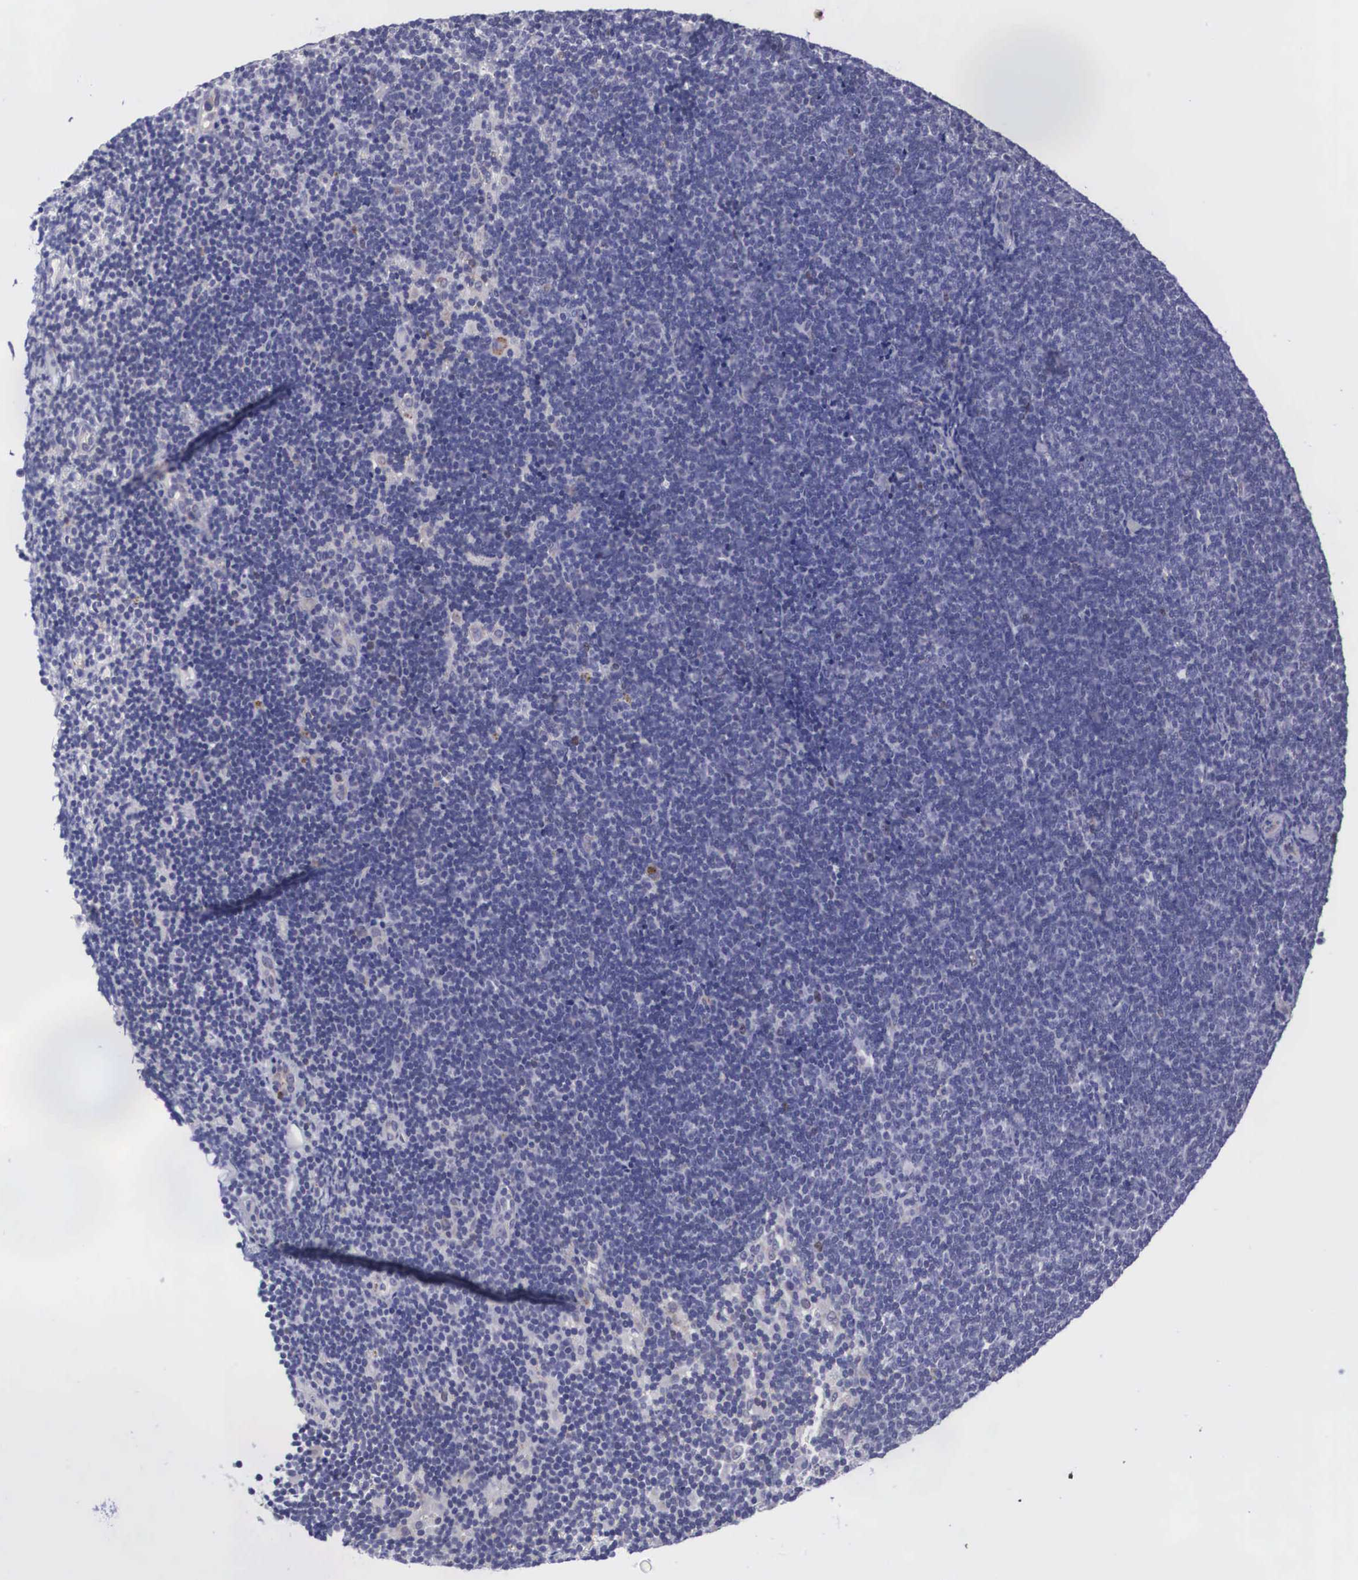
{"staining": {"intensity": "negative", "quantity": "none", "location": "none"}, "tissue": "lymphoma", "cell_type": "Tumor cells", "image_type": "cancer", "snomed": [{"axis": "morphology", "description": "Malignant lymphoma, non-Hodgkin's type, Low grade"}, {"axis": "topography", "description": "Lymph node"}], "caption": "Low-grade malignant lymphoma, non-Hodgkin's type was stained to show a protein in brown. There is no significant expression in tumor cells. (DAB (3,3'-diaminobenzidine) immunohistochemistry (IHC), high magnification).", "gene": "MAST4", "patient": {"sex": "female", "age": 51}}